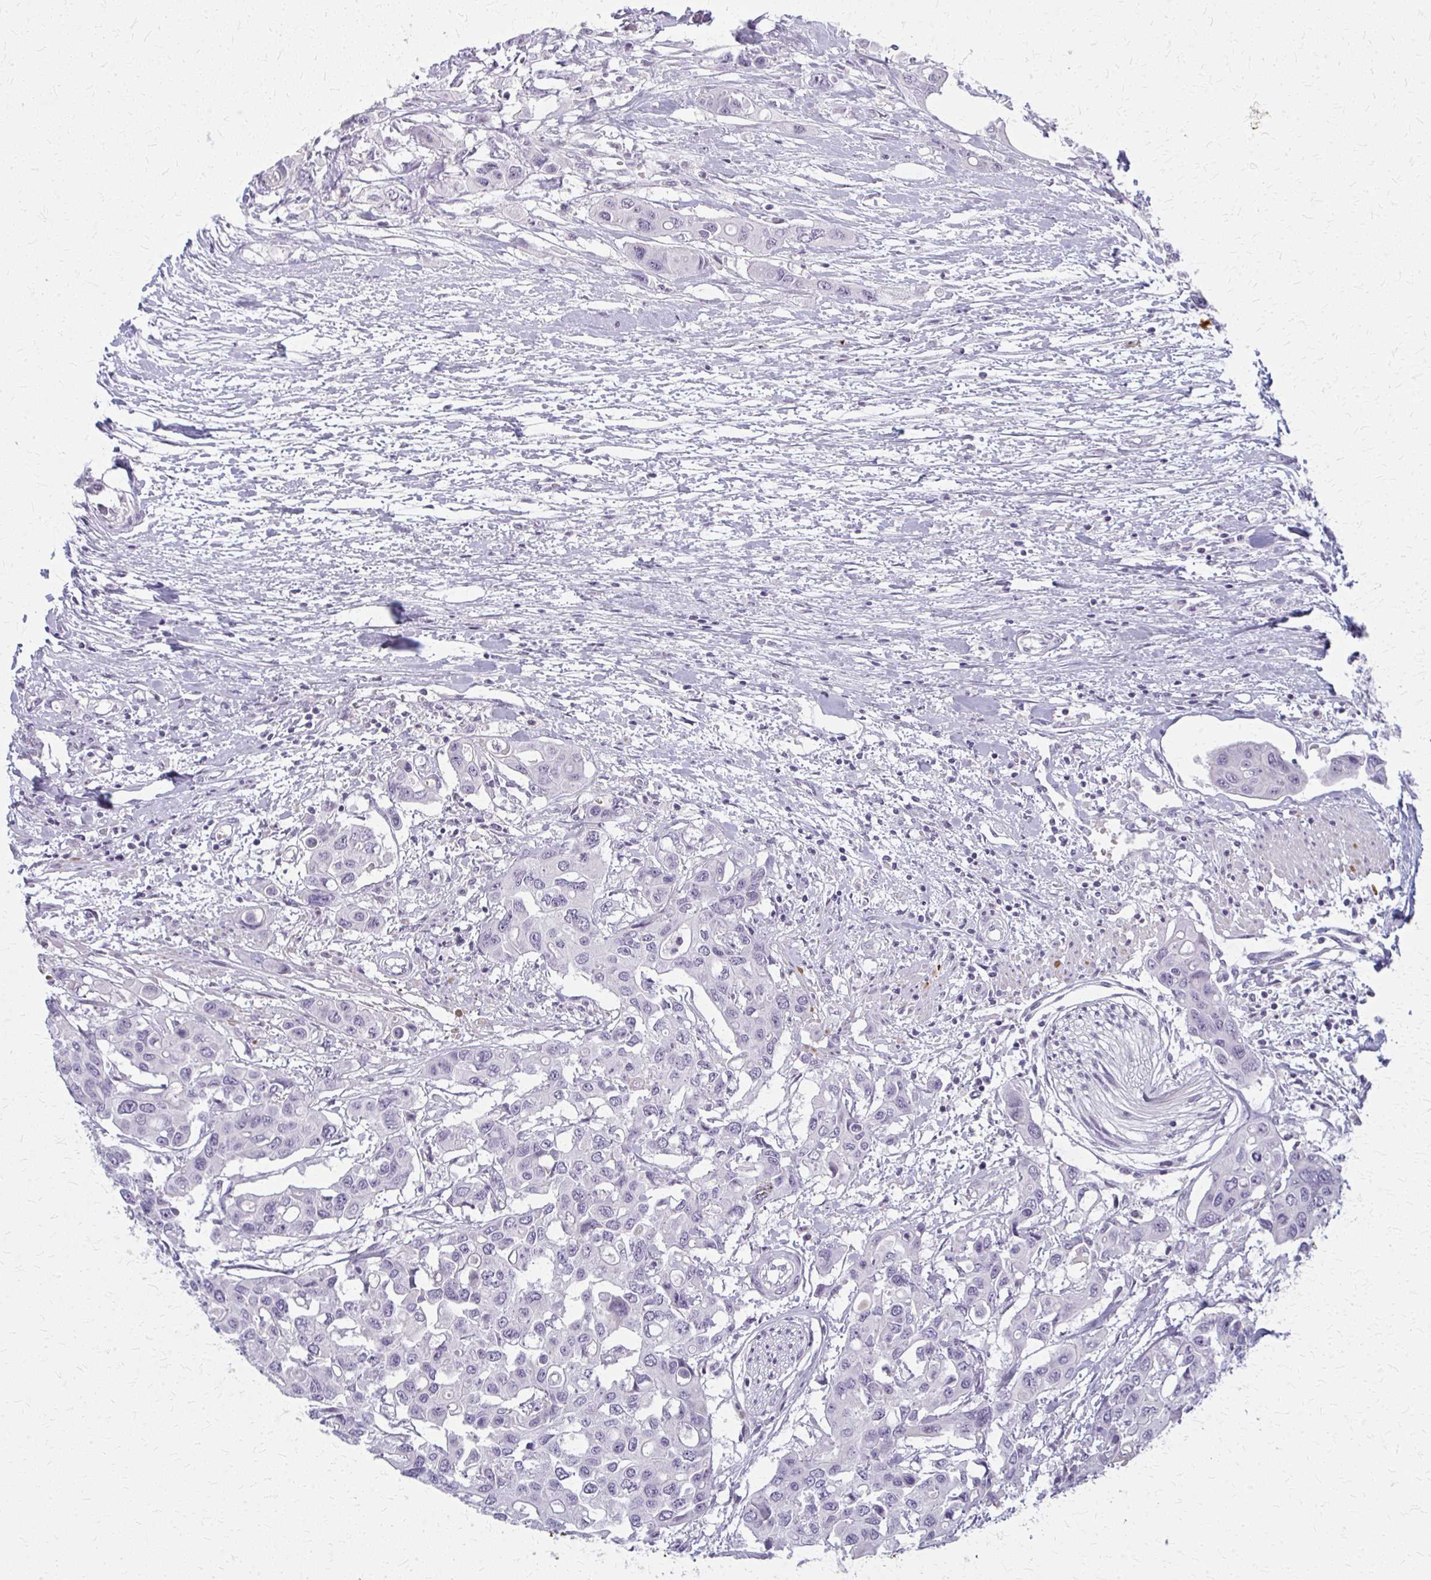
{"staining": {"intensity": "negative", "quantity": "none", "location": "none"}, "tissue": "colorectal cancer", "cell_type": "Tumor cells", "image_type": "cancer", "snomed": [{"axis": "morphology", "description": "Adenocarcinoma, NOS"}, {"axis": "topography", "description": "Colon"}], "caption": "An image of adenocarcinoma (colorectal) stained for a protein shows no brown staining in tumor cells.", "gene": "CASQ2", "patient": {"sex": "male", "age": 77}}